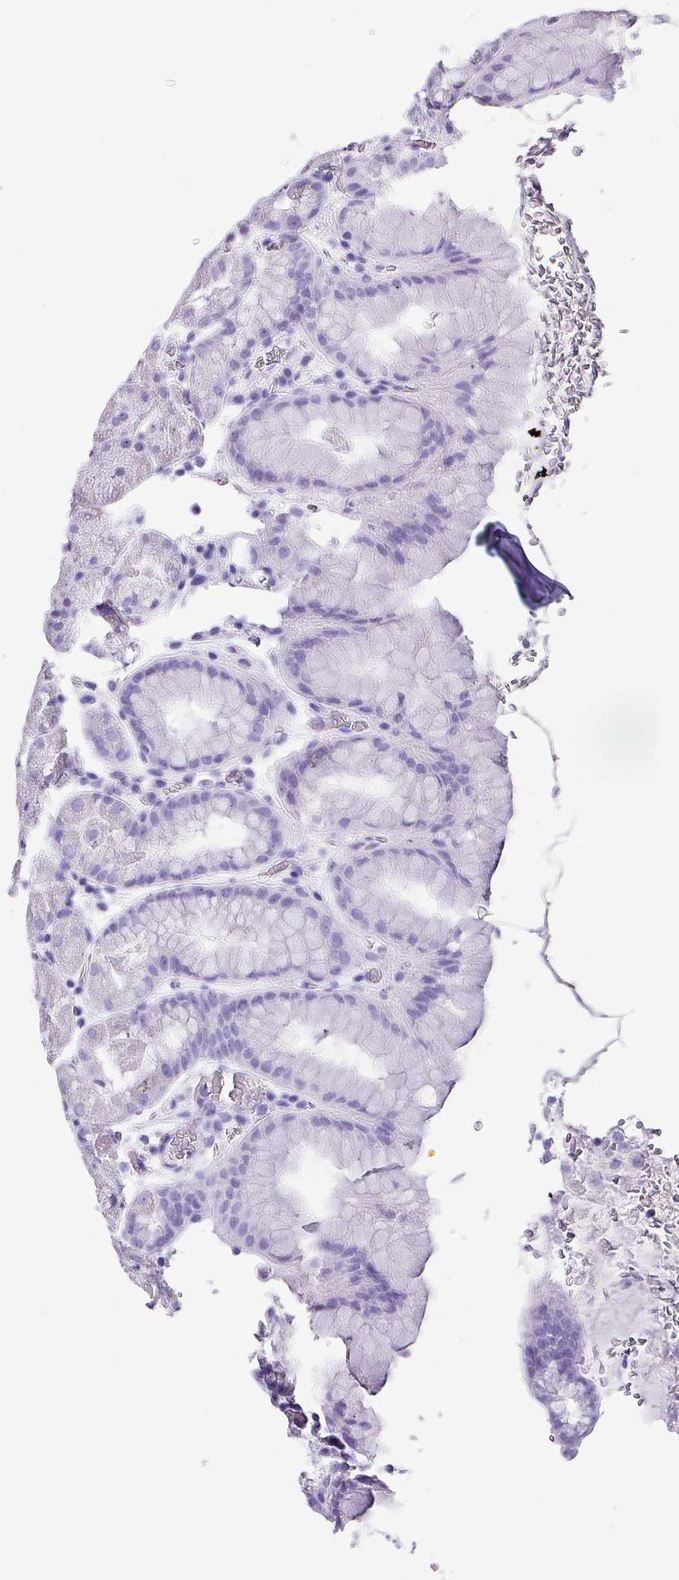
{"staining": {"intensity": "negative", "quantity": "none", "location": "none"}, "tissue": "stomach", "cell_type": "Glandular cells", "image_type": "normal", "snomed": [{"axis": "morphology", "description": "Normal tissue, NOS"}, {"axis": "topography", "description": "Stomach, upper"}, {"axis": "topography", "description": "Stomach, lower"}], "caption": "A high-resolution image shows immunohistochemistry (IHC) staining of benign stomach, which demonstrates no significant positivity in glandular cells.", "gene": "KRT6A", "patient": {"sex": "male", "age": 67}}